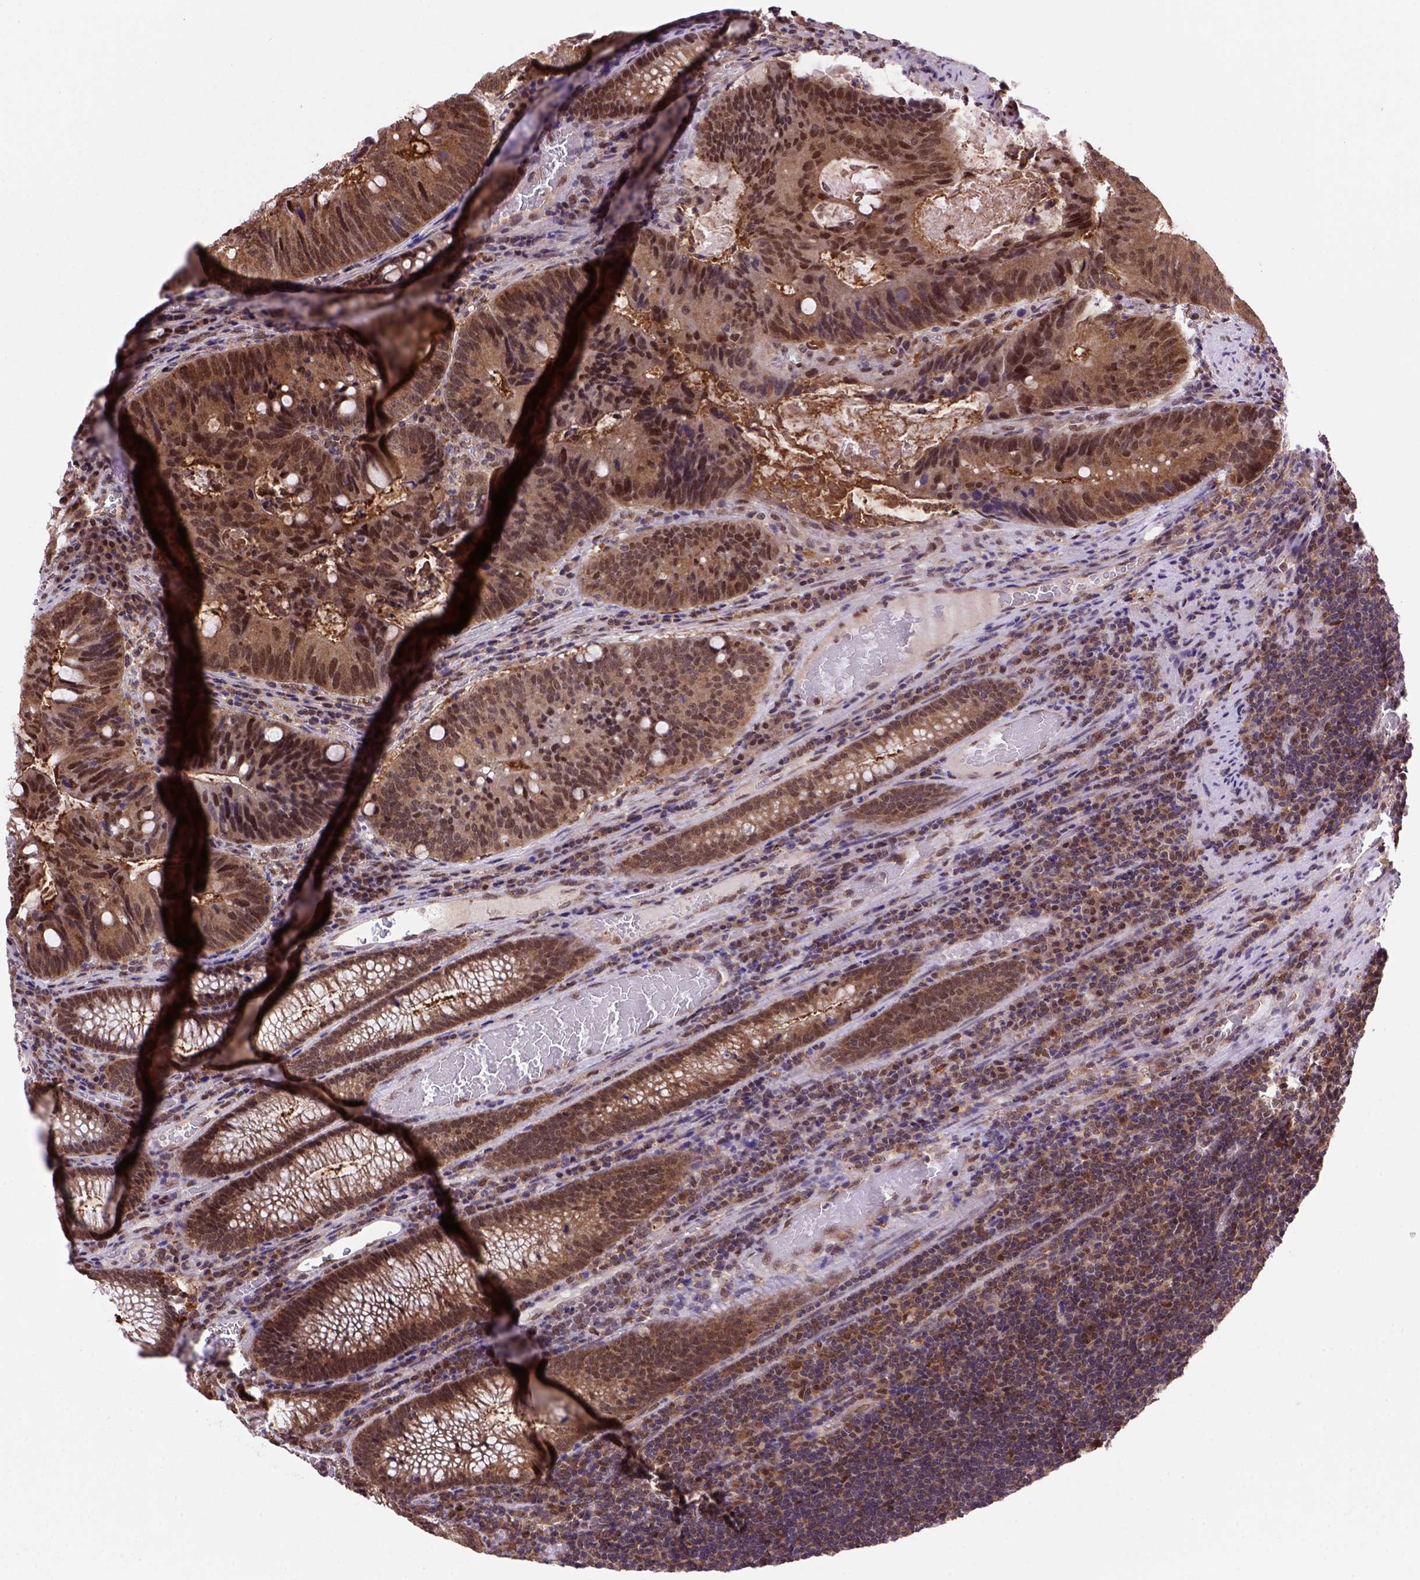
{"staining": {"intensity": "strong", "quantity": ">75%", "location": "cytoplasmic/membranous,nuclear"}, "tissue": "colorectal cancer", "cell_type": "Tumor cells", "image_type": "cancer", "snomed": [{"axis": "morphology", "description": "Adenocarcinoma, NOS"}, {"axis": "topography", "description": "Colon"}], "caption": "Protein expression analysis of colorectal cancer (adenocarcinoma) exhibits strong cytoplasmic/membranous and nuclear staining in about >75% of tumor cells. (DAB IHC with brightfield microscopy, high magnification).", "gene": "PSMC2", "patient": {"sex": "male", "age": 67}}